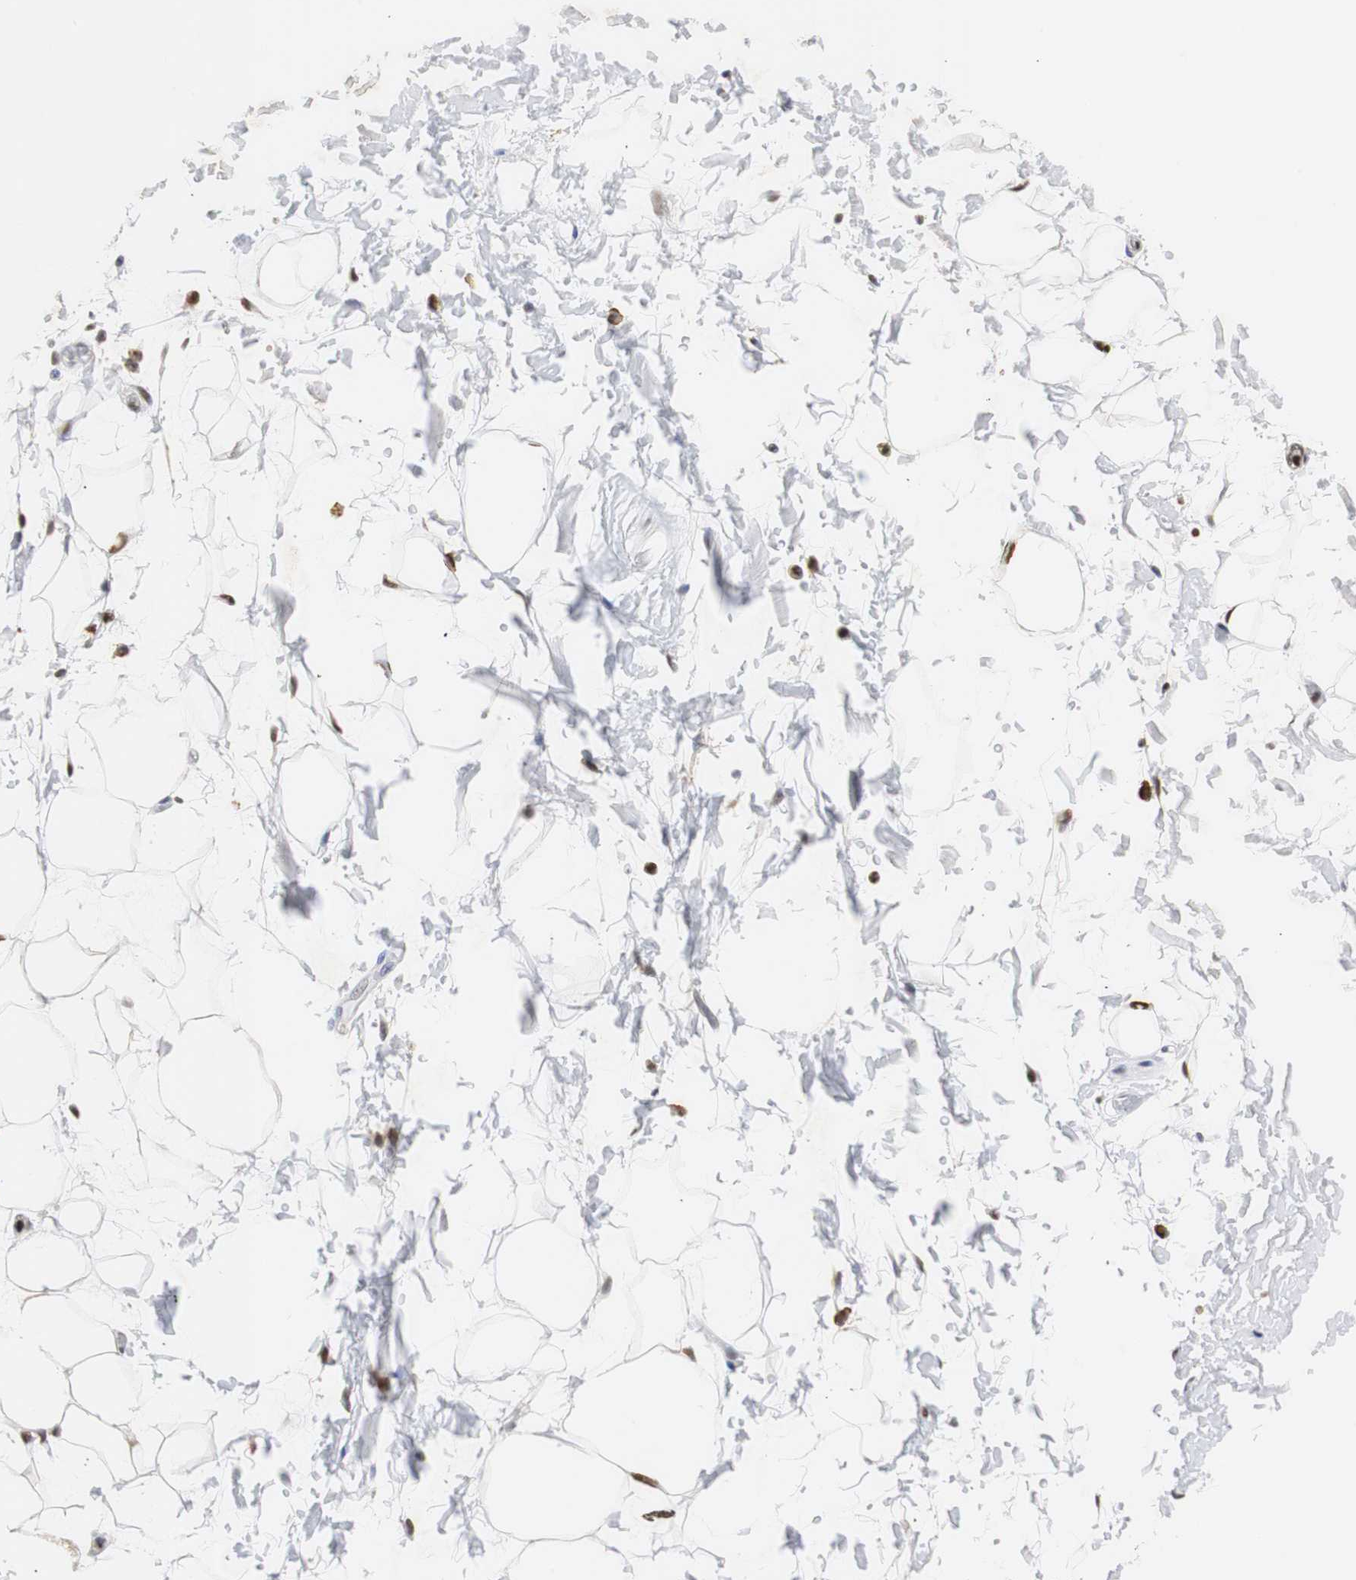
{"staining": {"intensity": "moderate", "quantity": ">75%", "location": "nuclear"}, "tissue": "adipose tissue", "cell_type": "Adipocytes", "image_type": "normal", "snomed": [{"axis": "morphology", "description": "Normal tissue, NOS"}, {"axis": "topography", "description": "Soft tissue"}], "caption": "Adipose tissue stained for a protein (brown) exhibits moderate nuclear positive staining in approximately >75% of adipocytes.", "gene": "ZFC3H1", "patient": {"sex": "male", "age": 72}}